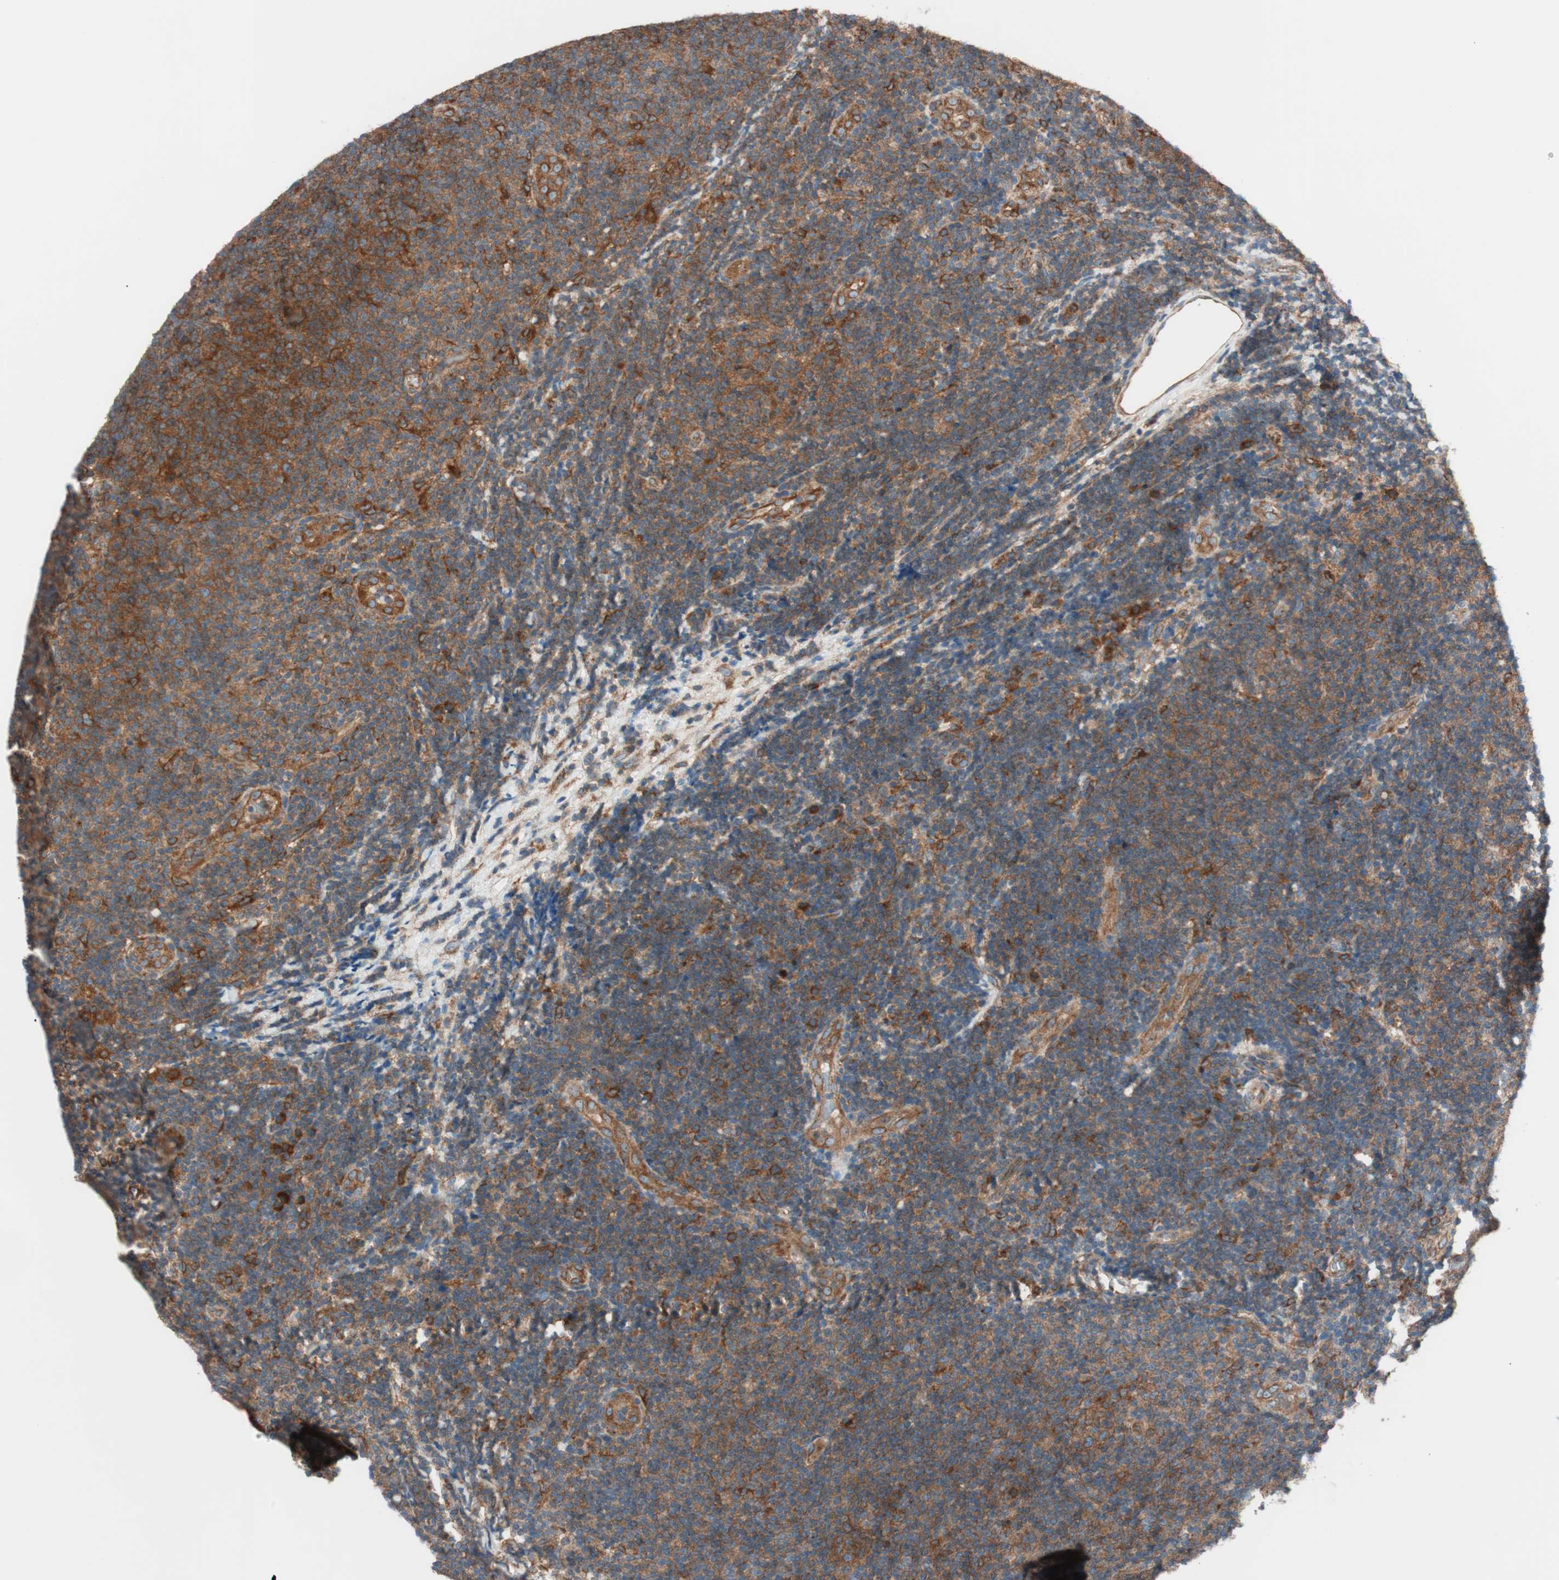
{"staining": {"intensity": "strong", "quantity": ">75%", "location": "cytoplasmic/membranous"}, "tissue": "lymphoma", "cell_type": "Tumor cells", "image_type": "cancer", "snomed": [{"axis": "morphology", "description": "Malignant lymphoma, non-Hodgkin's type, Low grade"}, {"axis": "topography", "description": "Lymph node"}], "caption": "Low-grade malignant lymphoma, non-Hodgkin's type was stained to show a protein in brown. There is high levels of strong cytoplasmic/membranous positivity in about >75% of tumor cells.", "gene": "RAB5A", "patient": {"sex": "male", "age": 83}}